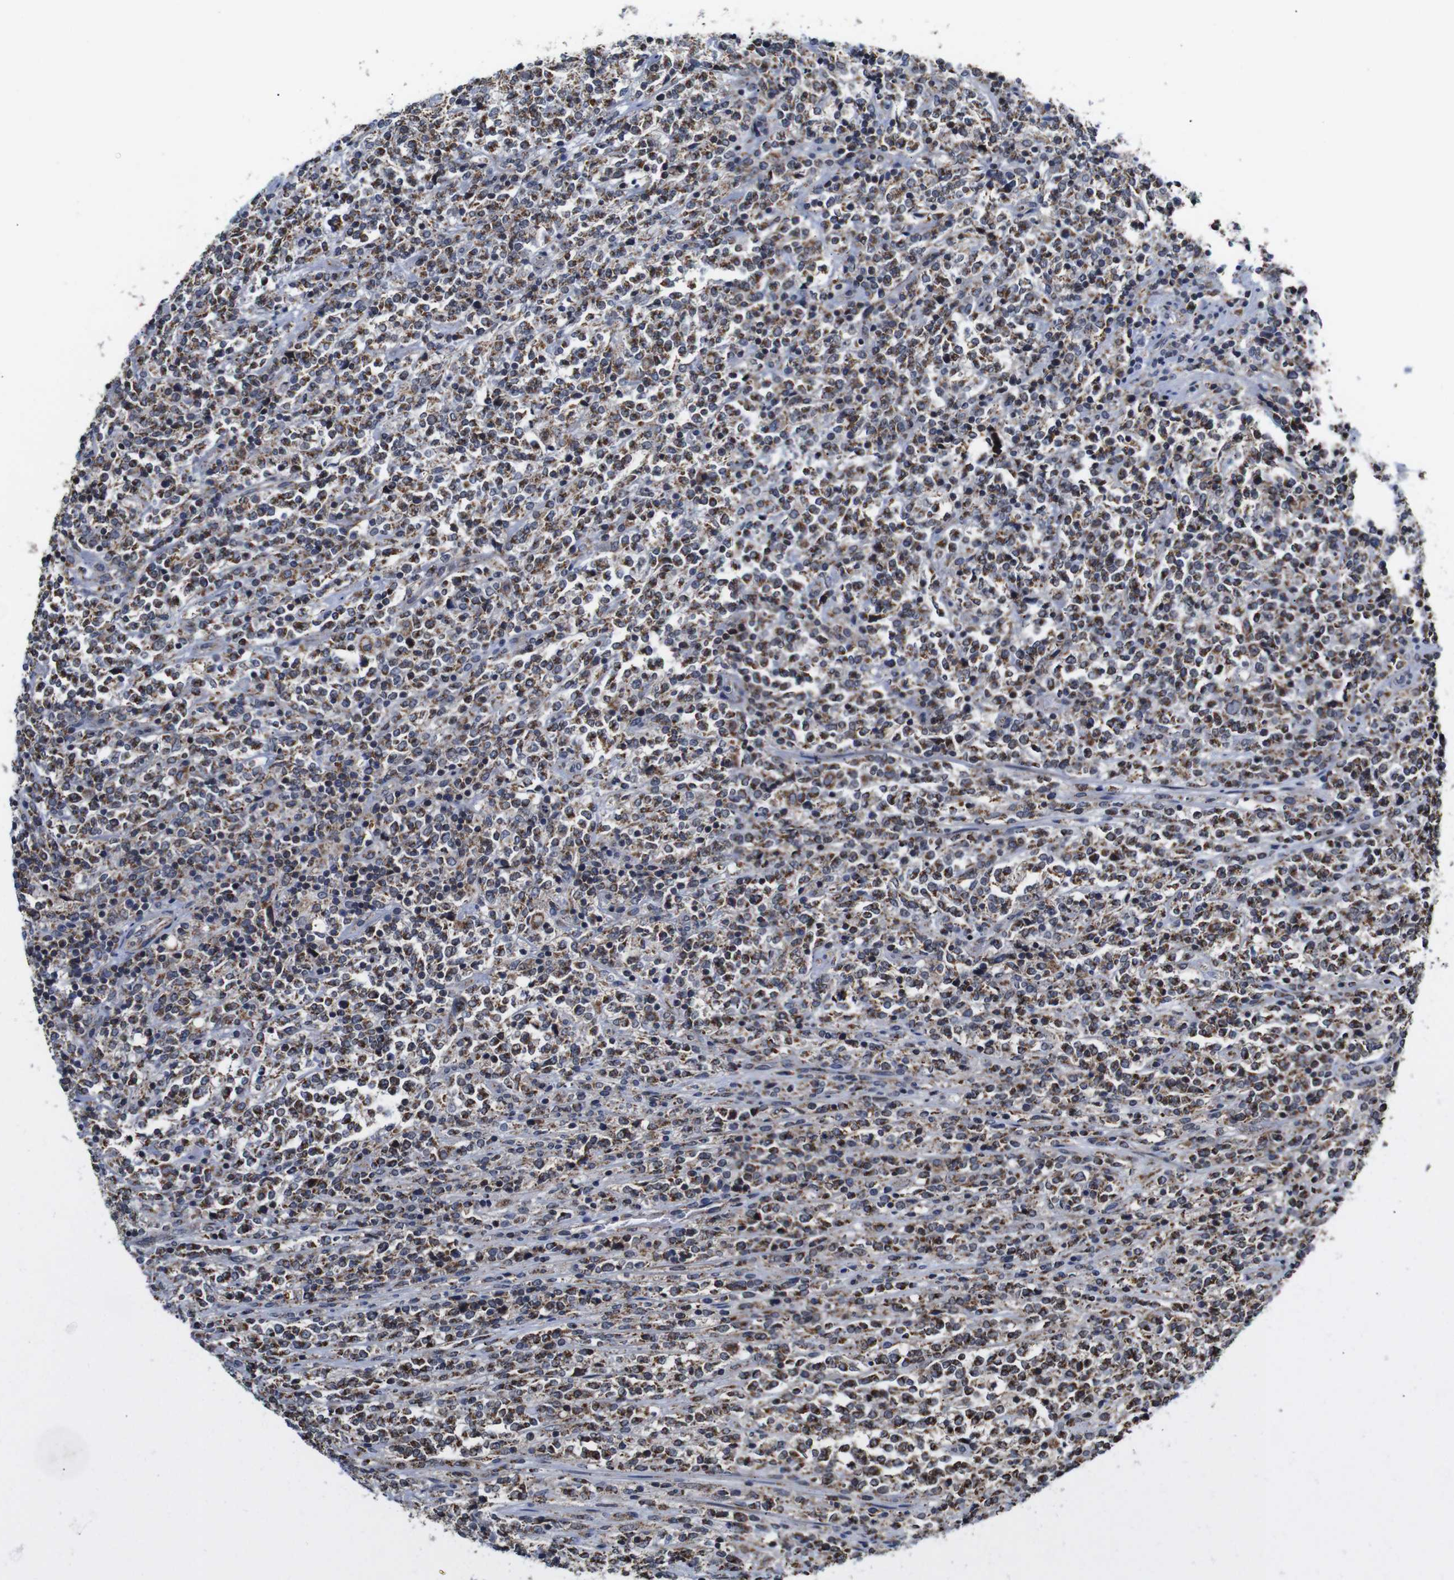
{"staining": {"intensity": "moderate", "quantity": ">75%", "location": "cytoplasmic/membranous"}, "tissue": "lymphoma", "cell_type": "Tumor cells", "image_type": "cancer", "snomed": [{"axis": "morphology", "description": "Malignant lymphoma, non-Hodgkin's type, High grade"}, {"axis": "topography", "description": "Soft tissue"}], "caption": "A photomicrograph of human malignant lymphoma, non-Hodgkin's type (high-grade) stained for a protein exhibits moderate cytoplasmic/membranous brown staining in tumor cells.", "gene": "C17orf80", "patient": {"sex": "male", "age": 18}}